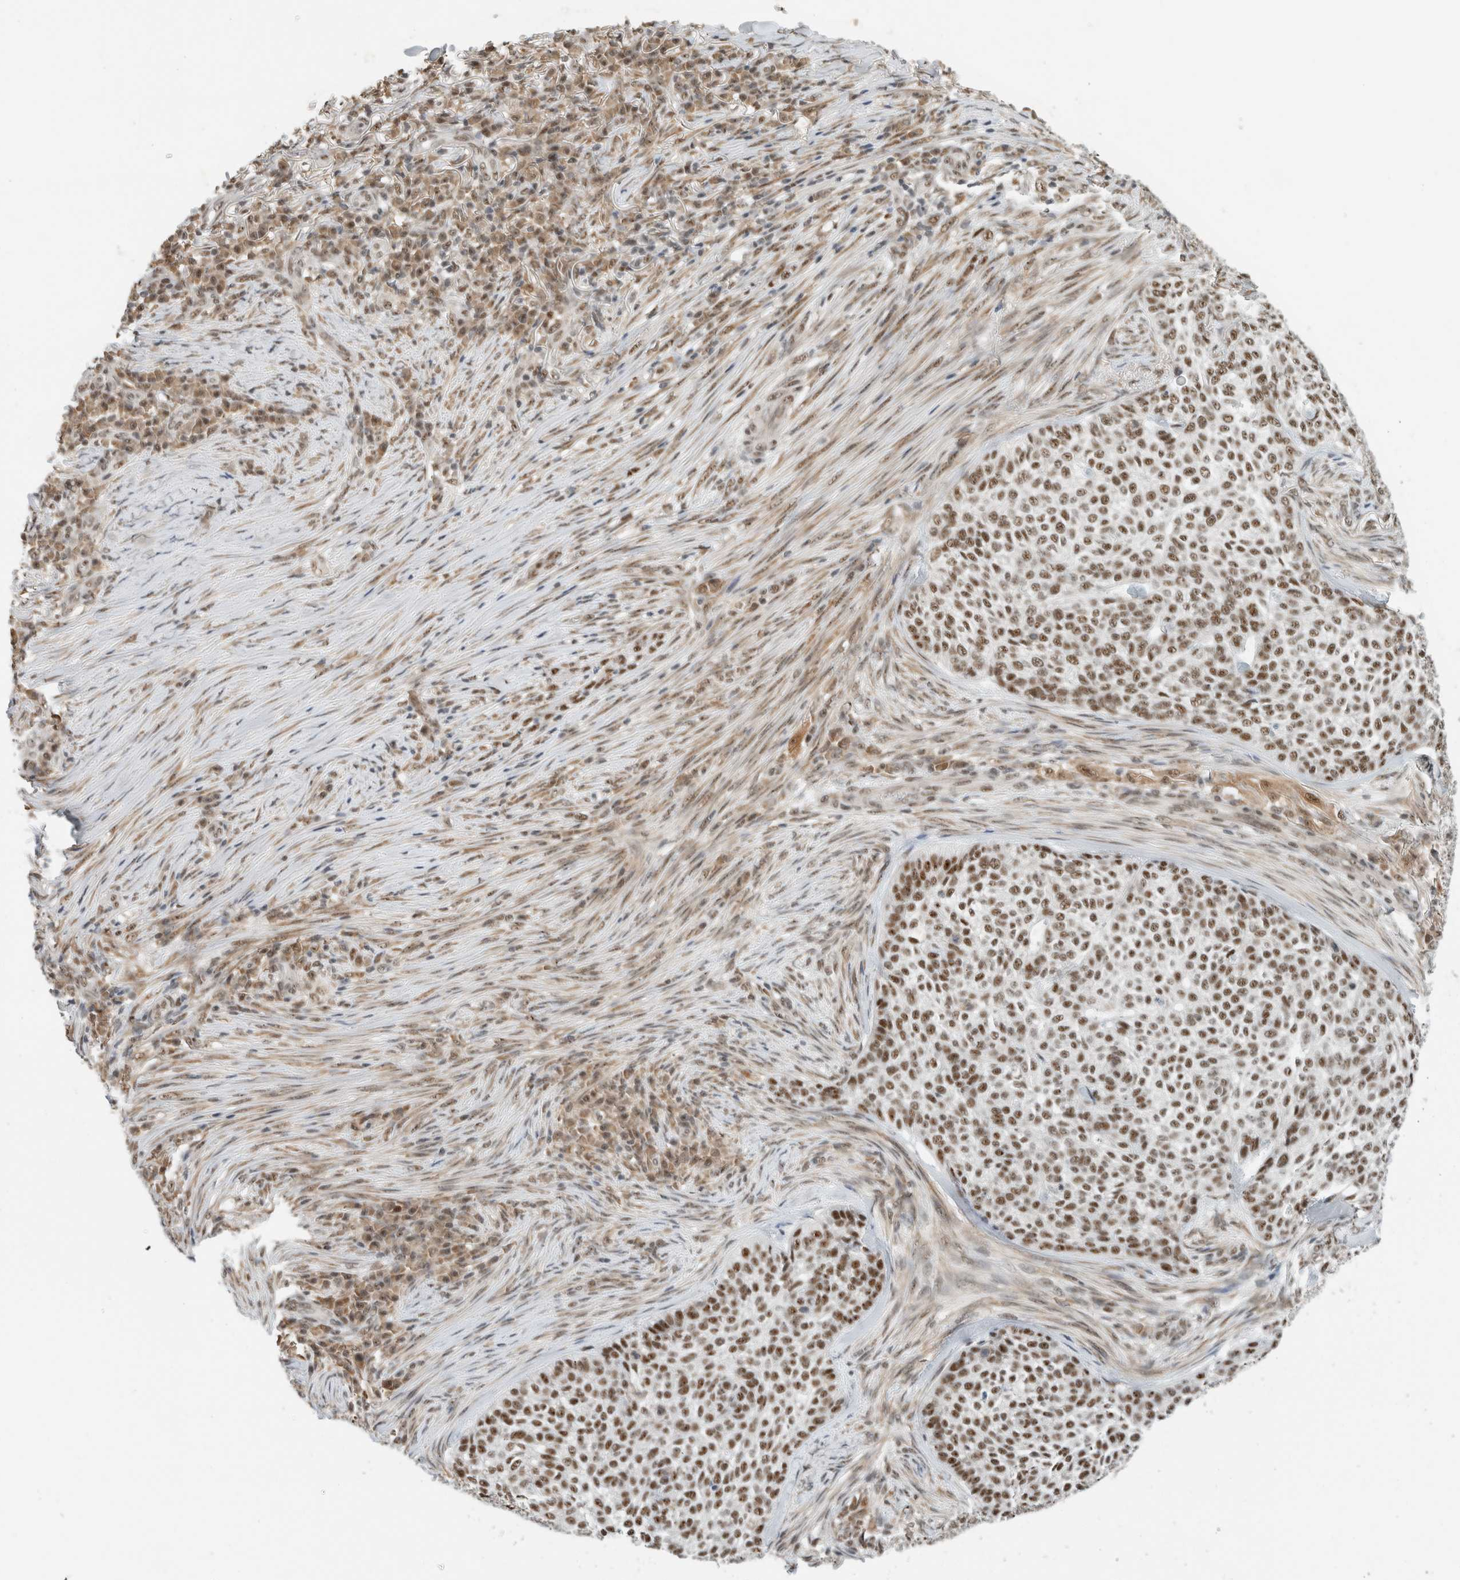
{"staining": {"intensity": "moderate", "quantity": ">75%", "location": "nuclear"}, "tissue": "skin cancer", "cell_type": "Tumor cells", "image_type": "cancer", "snomed": [{"axis": "morphology", "description": "Basal cell carcinoma"}, {"axis": "topography", "description": "Skin"}], "caption": "A brown stain shows moderate nuclear staining of a protein in human skin cancer tumor cells.", "gene": "NCAPG2", "patient": {"sex": "female", "age": 64}}